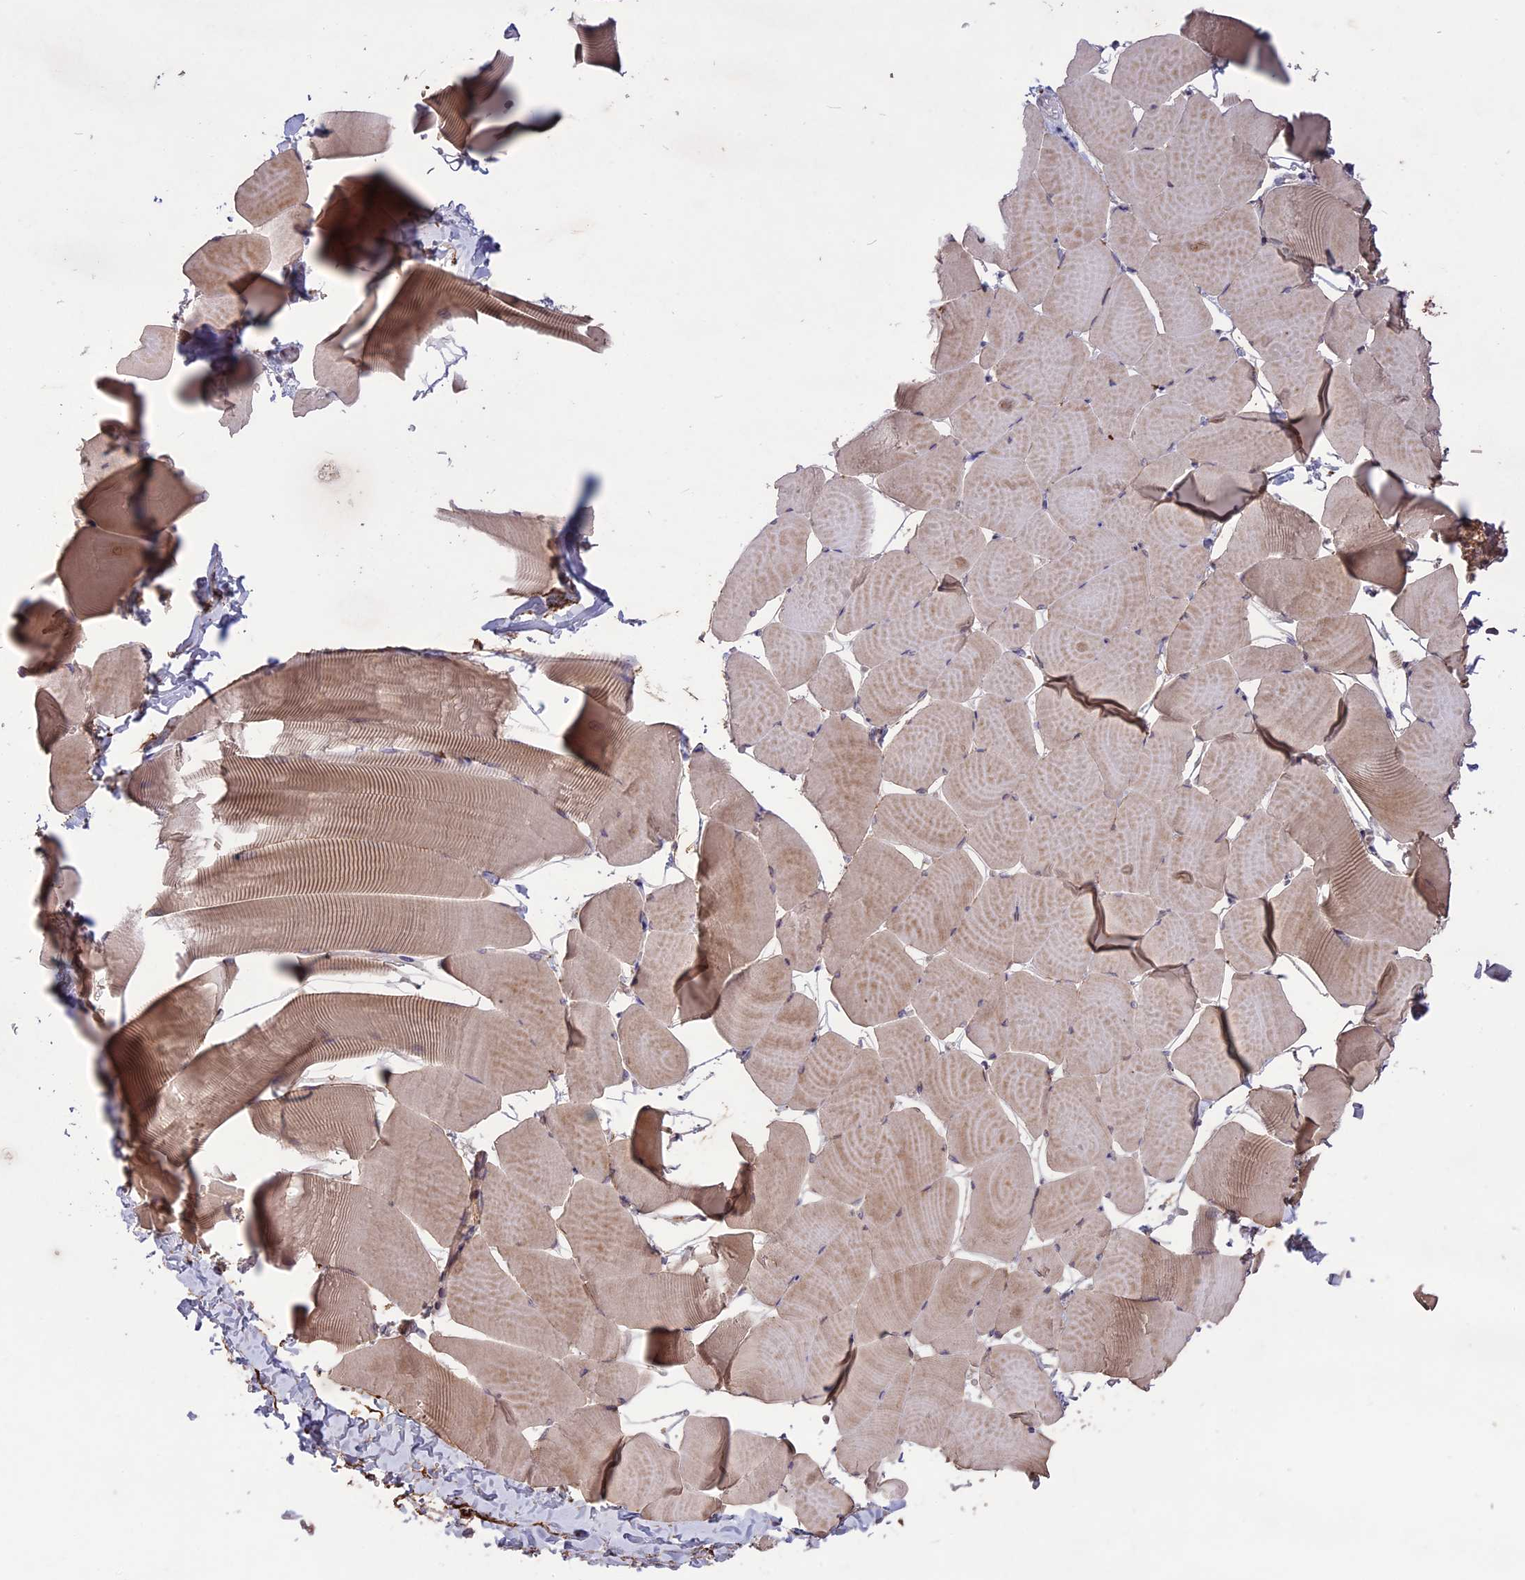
{"staining": {"intensity": "weak", "quantity": "25%-75%", "location": "cytoplasmic/membranous"}, "tissue": "skeletal muscle", "cell_type": "Myocytes", "image_type": "normal", "snomed": [{"axis": "morphology", "description": "Normal tissue, NOS"}, {"axis": "topography", "description": "Skeletal muscle"}], "caption": "A micrograph showing weak cytoplasmic/membranous staining in approximately 25%-75% of myocytes in normal skeletal muscle, as visualized by brown immunohistochemical staining.", "gene": "ADO", "patient": {"sex": "male", "age": 25}}